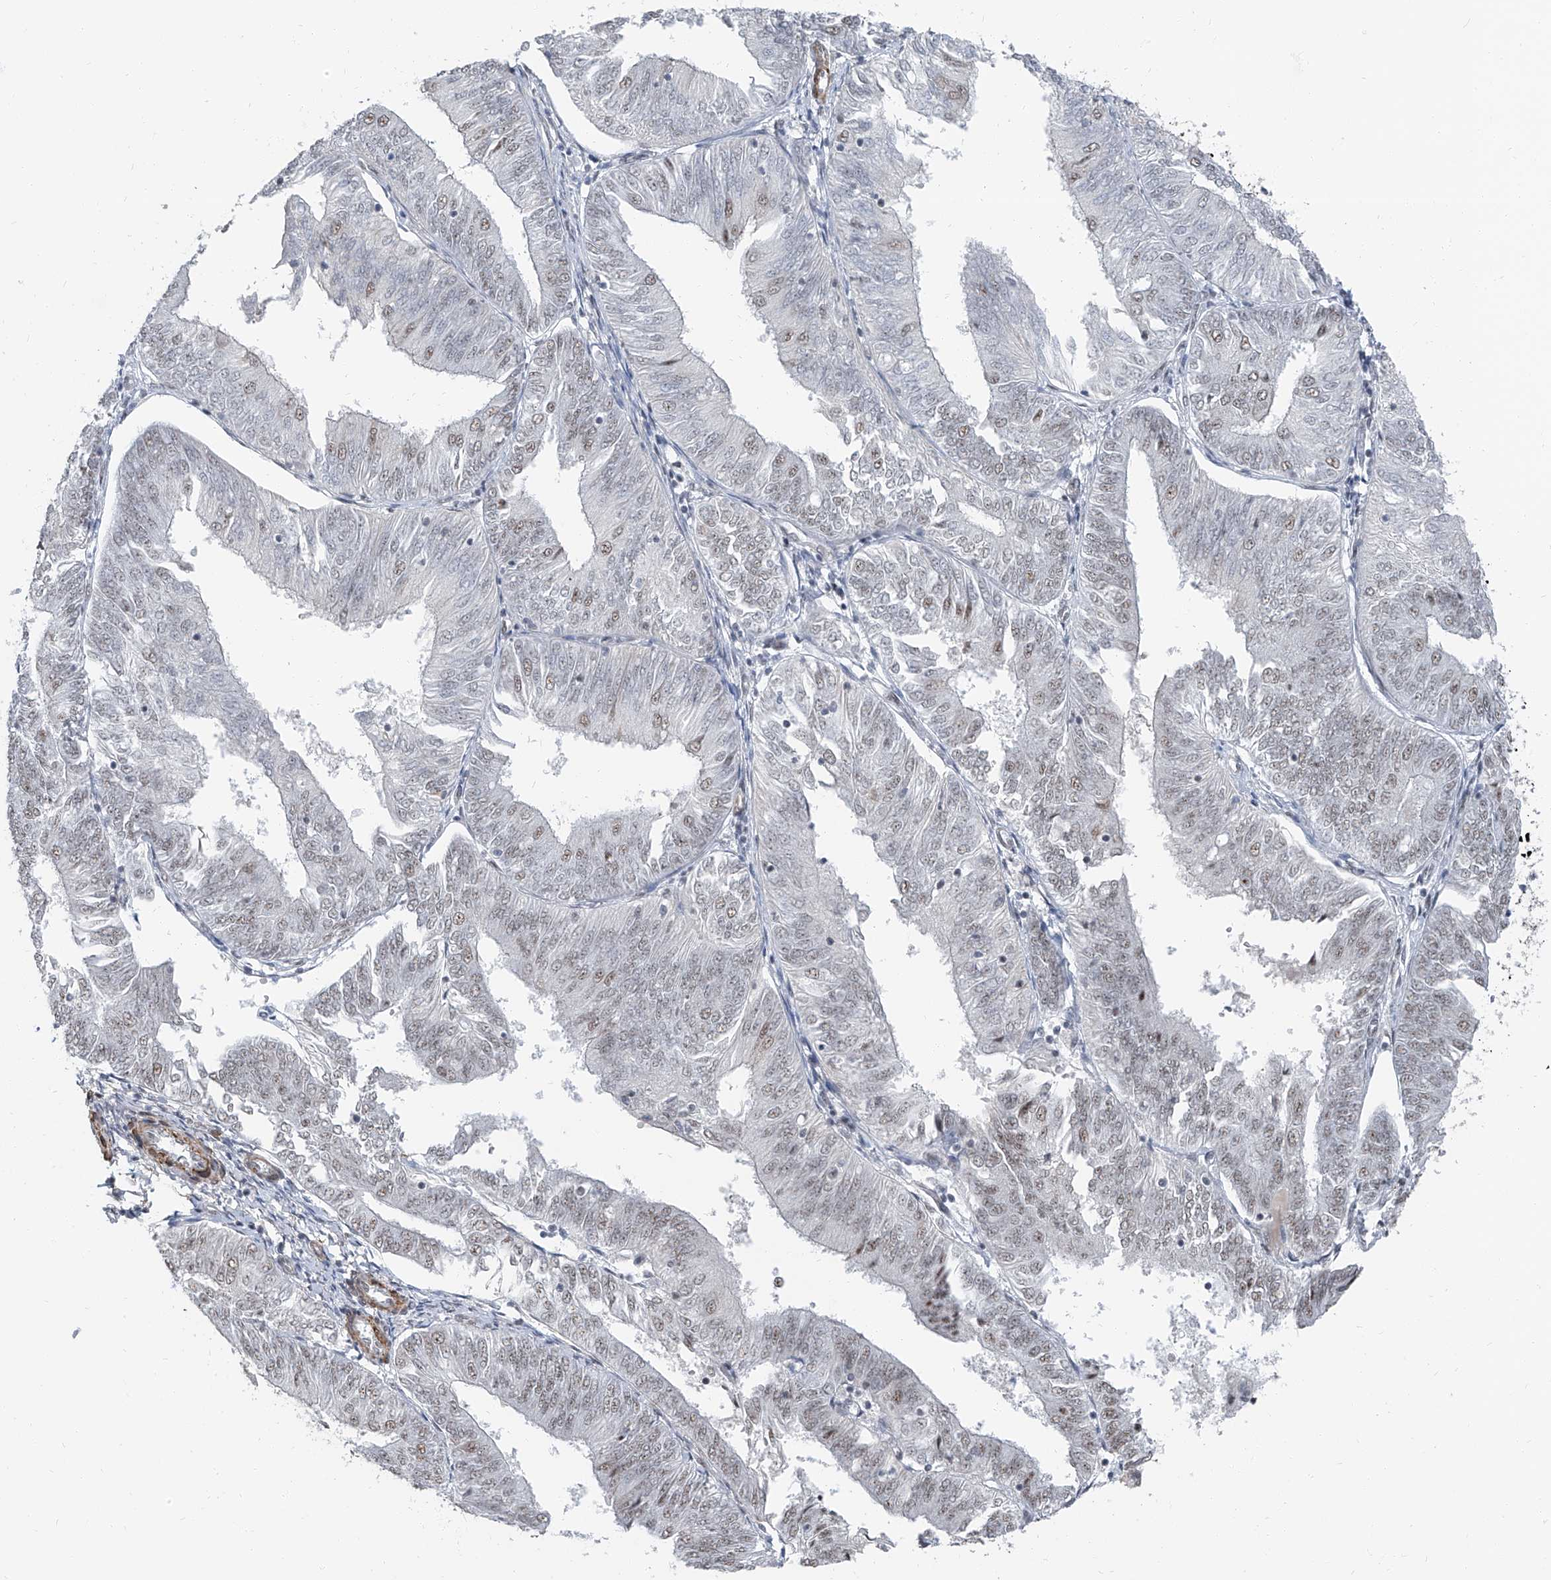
{"staining": {"intensity": "weak", "quantity": "25%-75%", "location": "nuclear"}, "tissue": "endometrial cancer", "cell_type": "Tumor cells", "image_type": "cancer", "snomed": [{"axis": "morphology", "description": "Adenocarcinoma, NOS"}, {"axis": "topography", "description": "Endometrium"}], "caption": "The immunohistochemical stain highlights weak nuclear staining in tumor cells of adenocarcinoma (endometrial) tissue.", "gene": "TXLNB", "patient": {"sex": "female", "age": 58}}